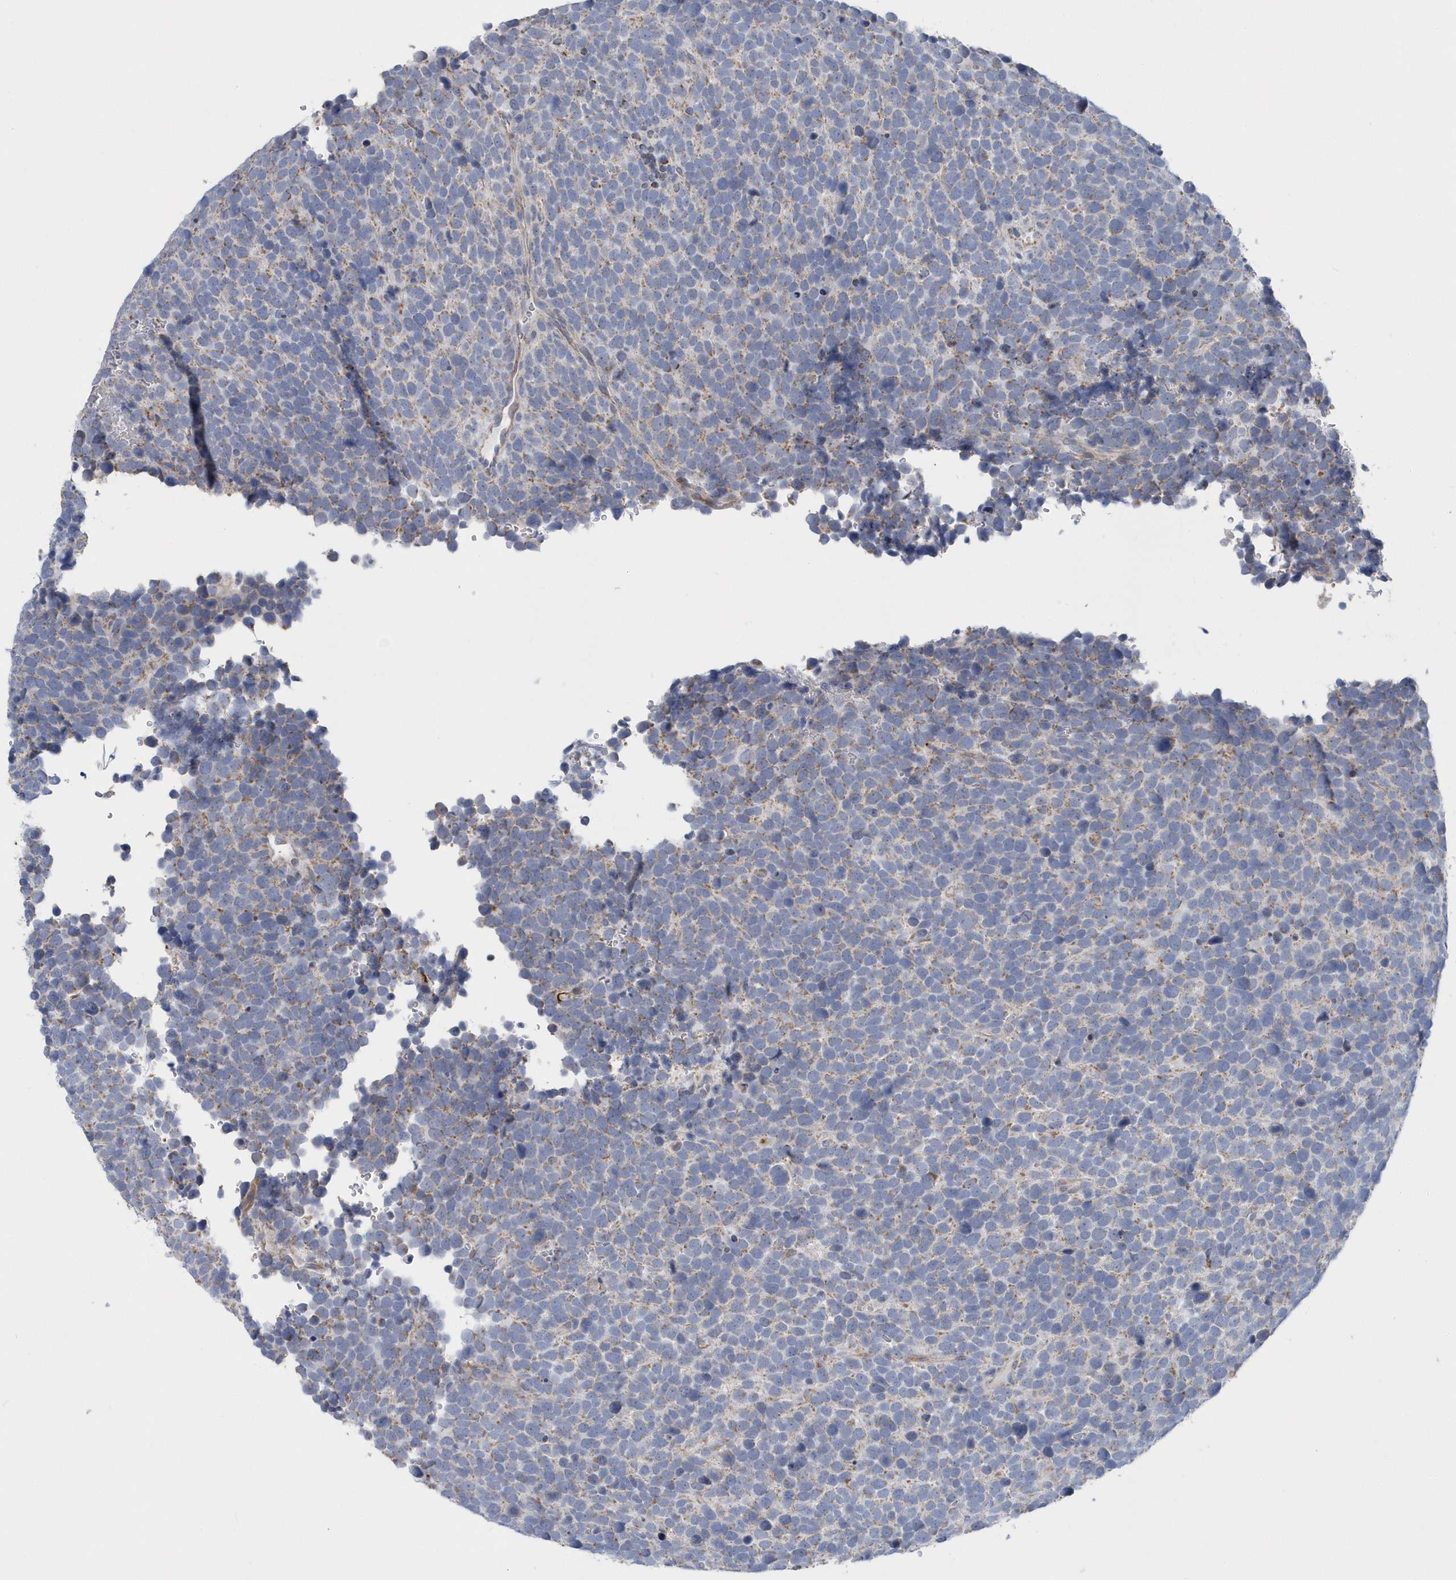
{"staining": {"intensity": "weak", "quantity": "<25%", "location": "cytoplasmic/membranous"}, "tissue": "urothelial cancer", "cell_type": "Tumor cells", "image_type": "cancer", "snomed": [{"axis": "morphology", "description": "Urothelial carcinoma, High grade"}, {"axis": "topography", "description": "Urinary bladder"}], "caption": "There is no significant staining in tumor cells of high-grade urothelial carcinoma.", "gene": "VWA5B2", "patient": {"sex": "female", "age": 82}}